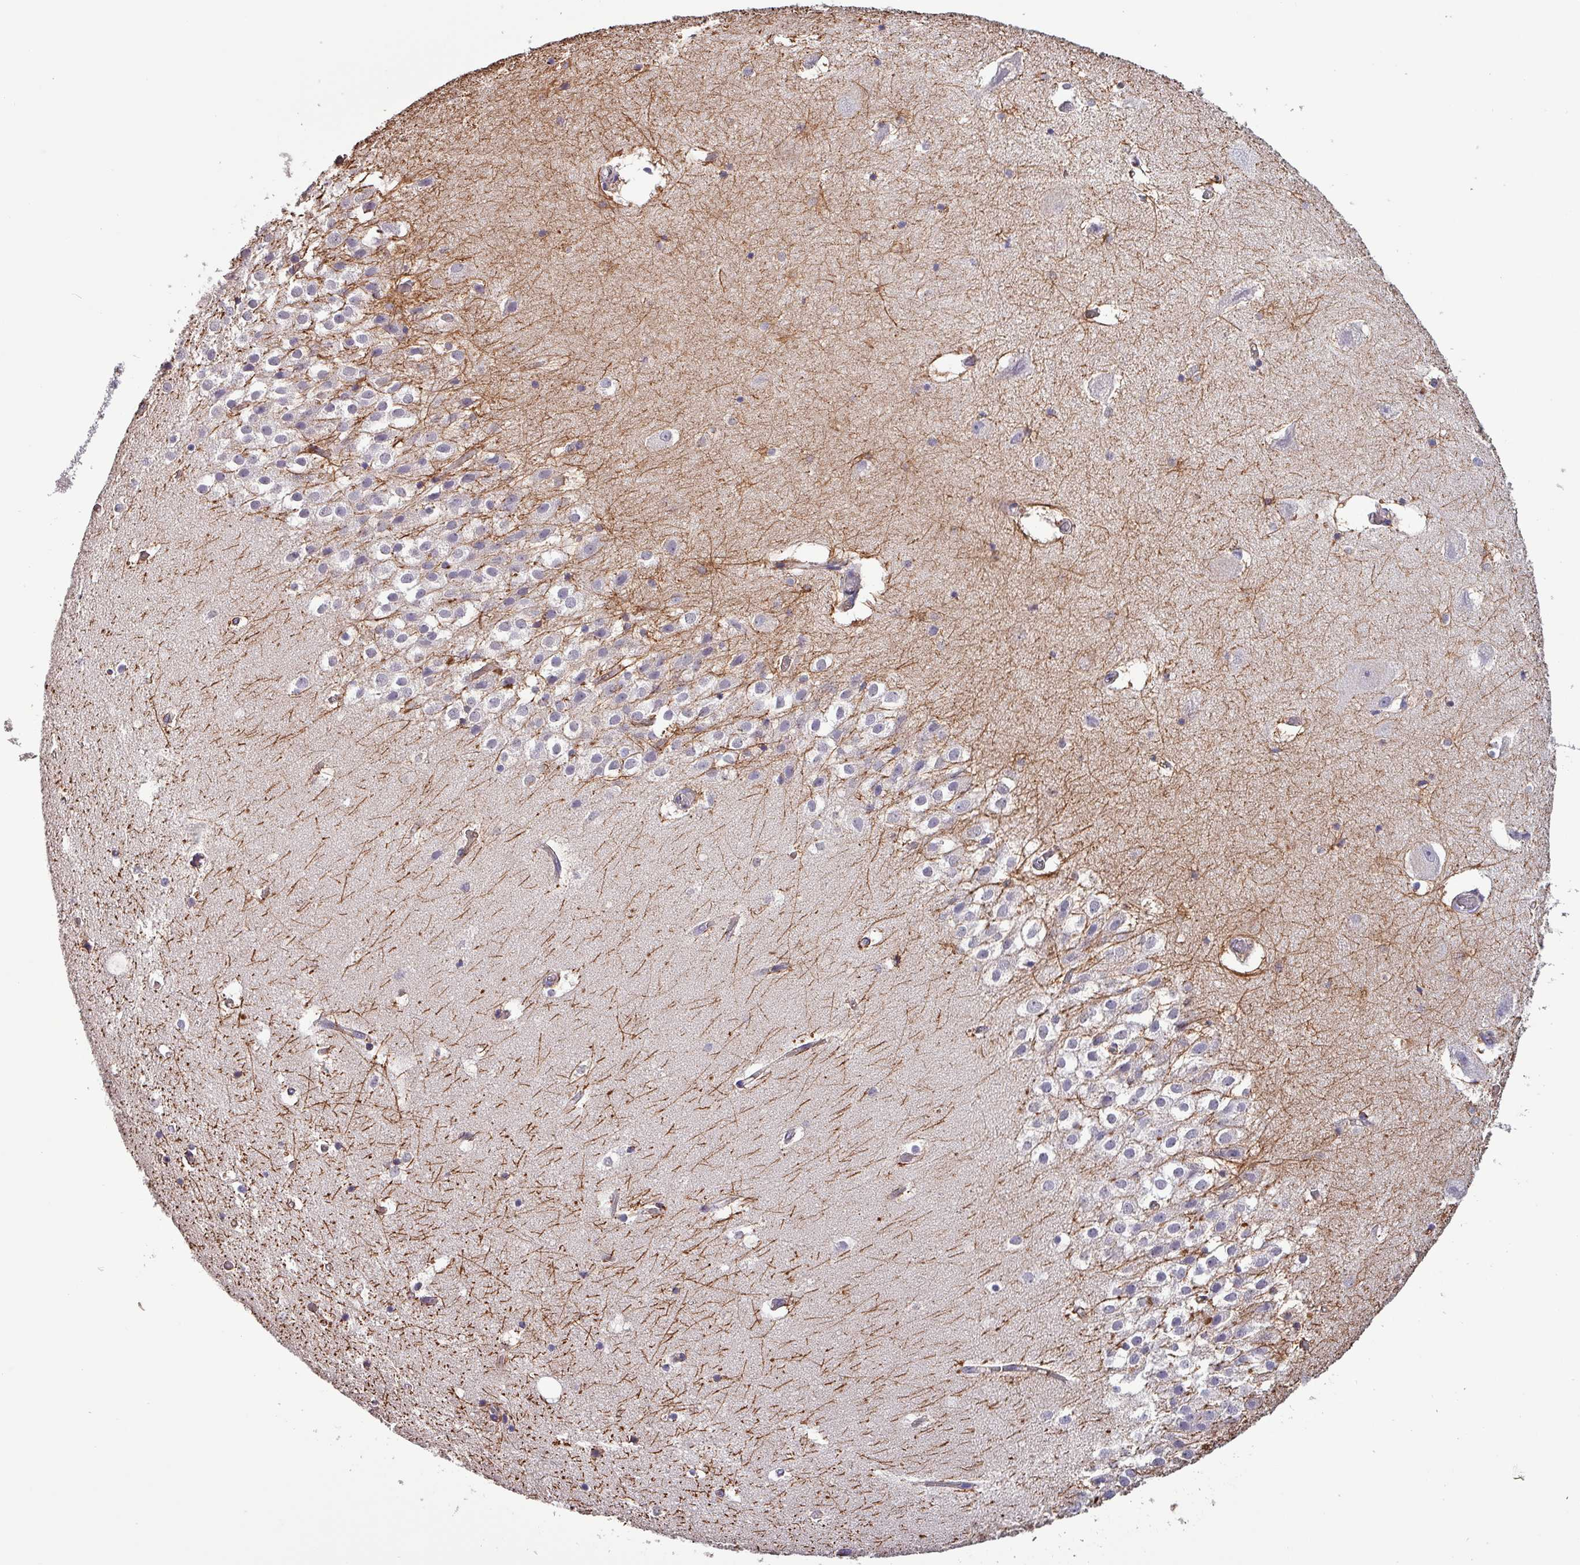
{"staining": {"intensity": "moderate", "quantity": "<25%", "location": "cytoplasmic/membranous"}, "tissue": "hippocampus", "cell_type": "Glial cells", "image_type": "normal", "snomed": [{"axis": "morphology", "description": "Normal tissue, NOS"}, {"axis": "topography", "description": "Hippocampus"}], "caption": "Immunohistochemistry (DAB) staining of normal hippocampus exhibits moderate cytoplasmic/membranous protein staining in approximately <25% of glial cells. The staining was performed using DAB (3,3'-diaminobenzidine), with brown indicating positive protein expression. Nuclei are stained blue with hematoxylin.", "gene": "HTRA4", "patient": {"sex": "female", "age": 52}}